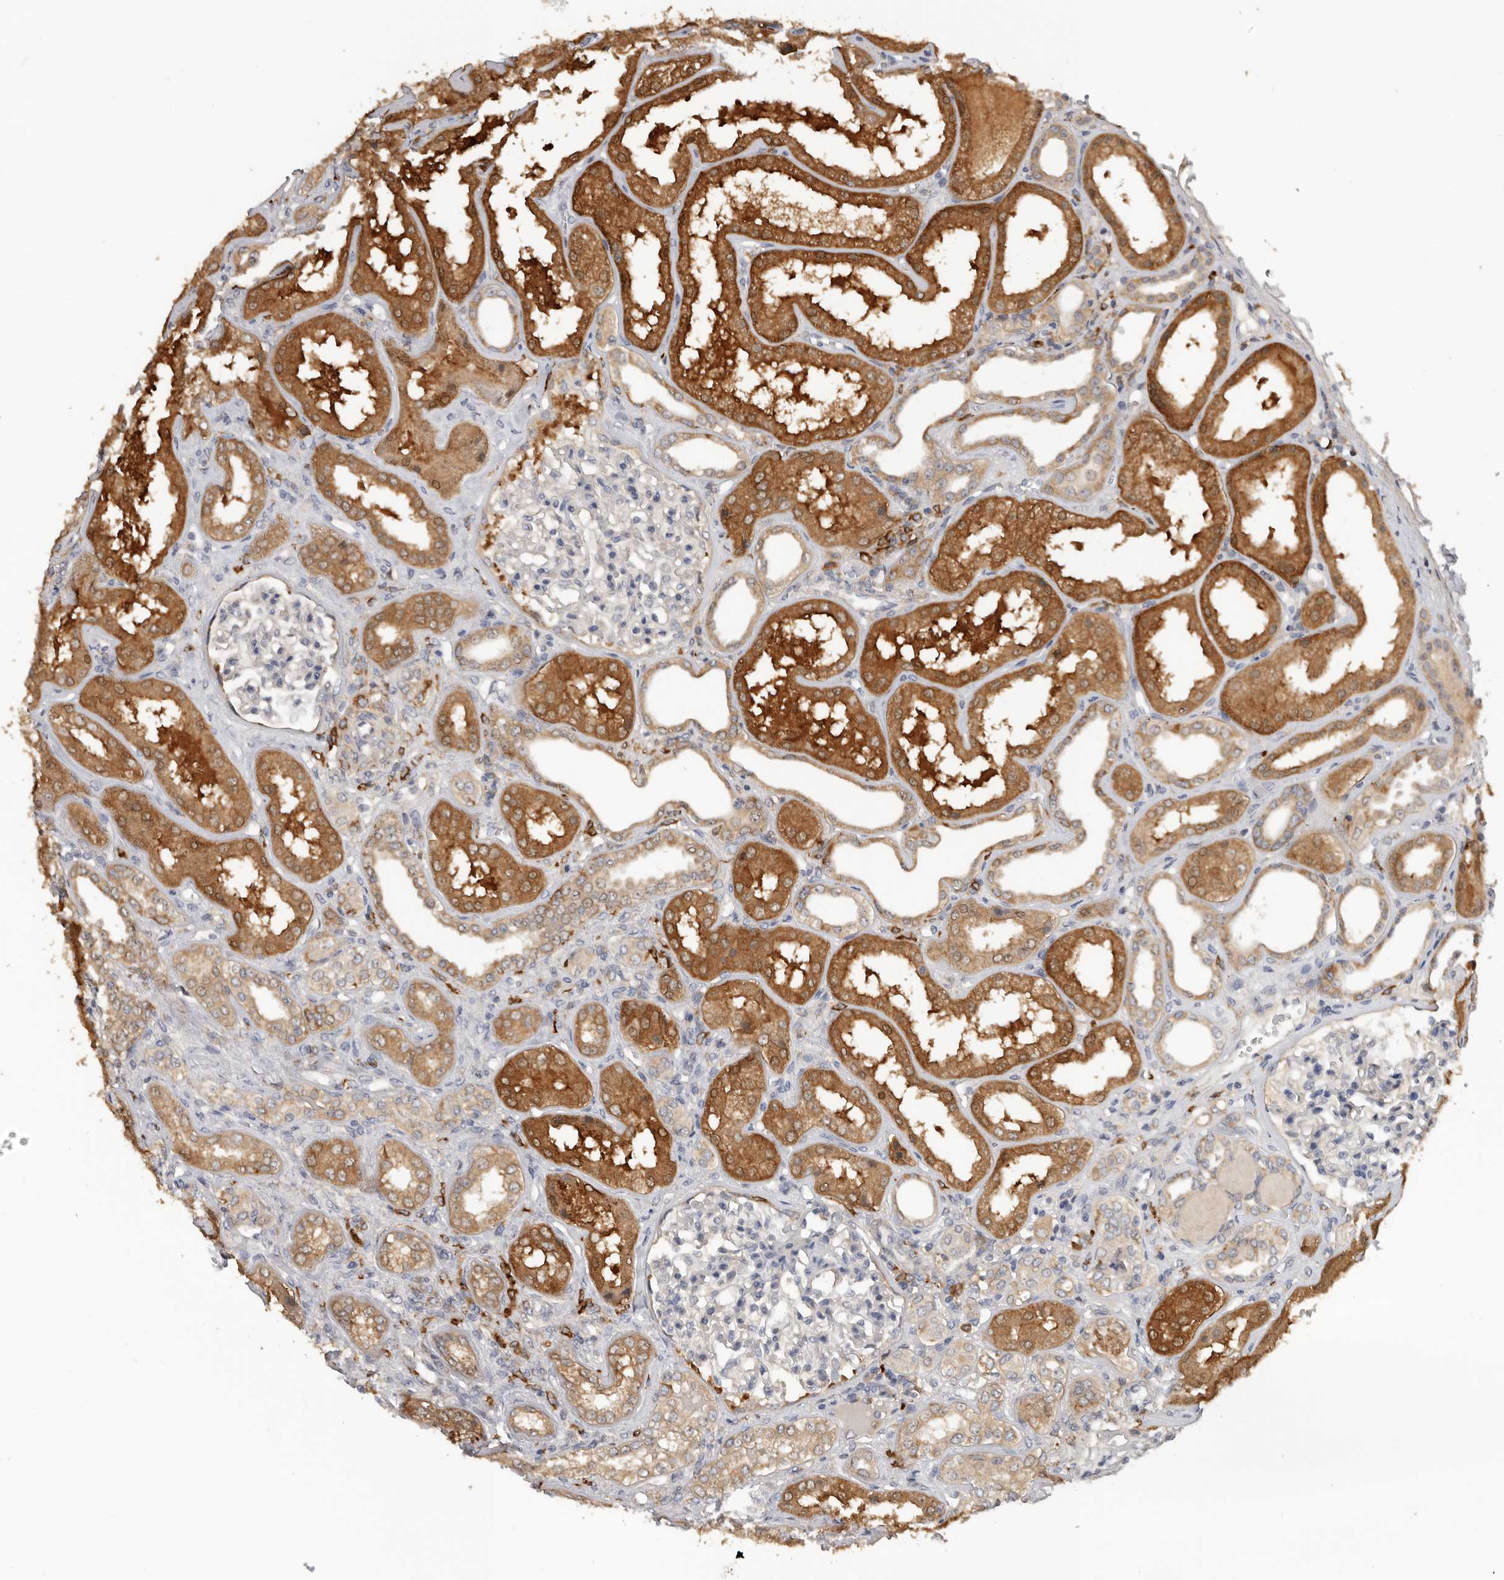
{"staining": {"intensity": "moderate", "quantity": "<25%", "location": "cytoplasmic/membranous"}, "tissue": "kidney", "cell_type": "Cells in glomeruli", "image_type": "normal", "snomed": [{"axis": "morphology", "description": "Normal tissue, NOS"}, {"axis": "topography", "description": "Kidney"}], "caption": "A brown stain labels moderate cytoplasmic/membranous expression of a protein in cells in glomeruli of normal human kidney. The staining was performed using DAB (3,3'-diaminobenzidine), with brown indicating positive protein expression. Nuclei are stained blue with hematoxylin.", "gene": "TFRC", "patient": {"sex": "female", "age": 56}}